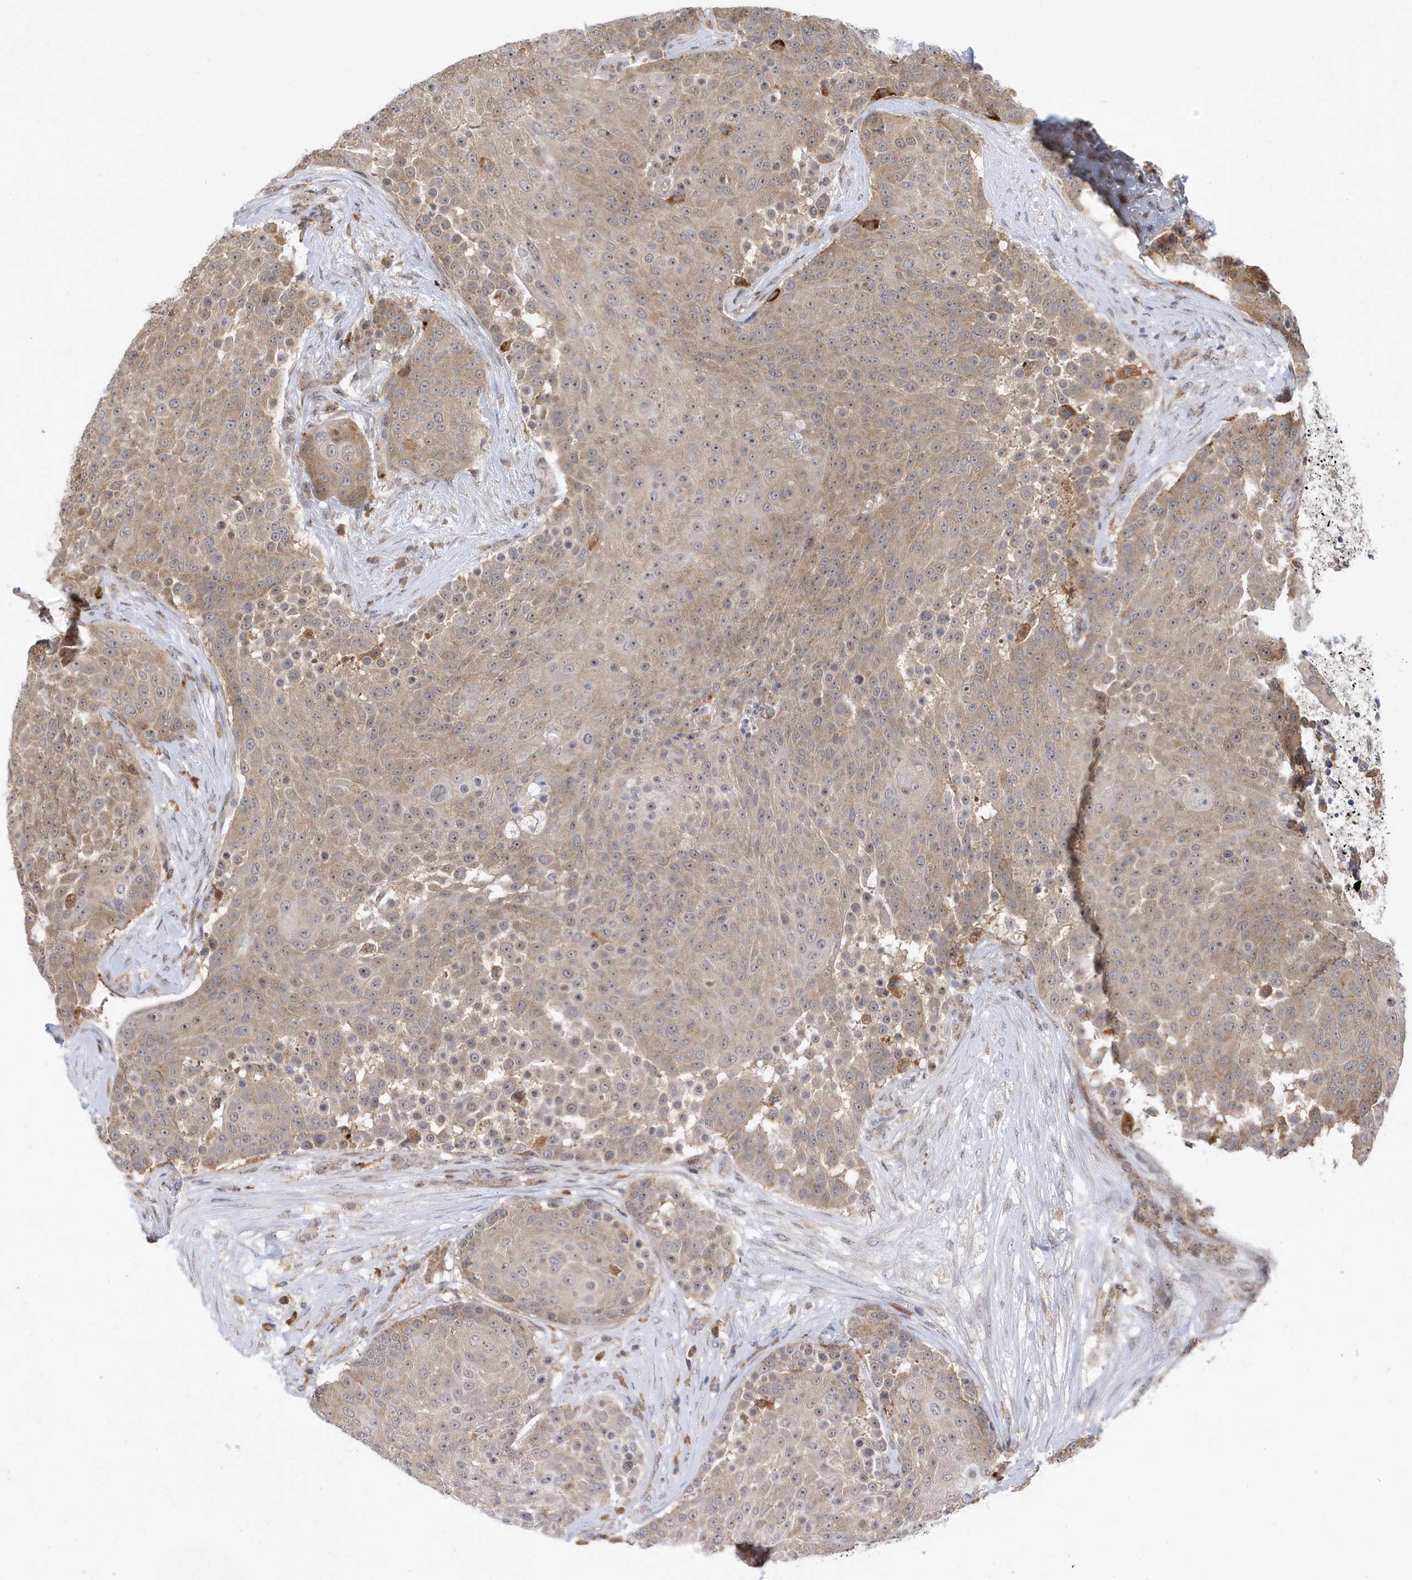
{"staining": {"intensity": "moderate", "quantity": ">75%", "location": "cytoplasmic/membranous"}, "tissue": "urothelial cancer", "cell_type": "Tumor cells", "image_type": "cancer", "snomed": [{"axis": "morphology", "description": "Urothelial carcinoma, High grade"}, {"axis": "topography", "description": "Urinary bladder"}], "caption": "Immunohistochemical staining of urothelial carcinoma (high-grade) shows medium levels of moderate cytoplasmic/membranous staining in about >75% of tumor cells.", "gene": "ZNF507", "patient": {"sex": "female", "age": 63}}